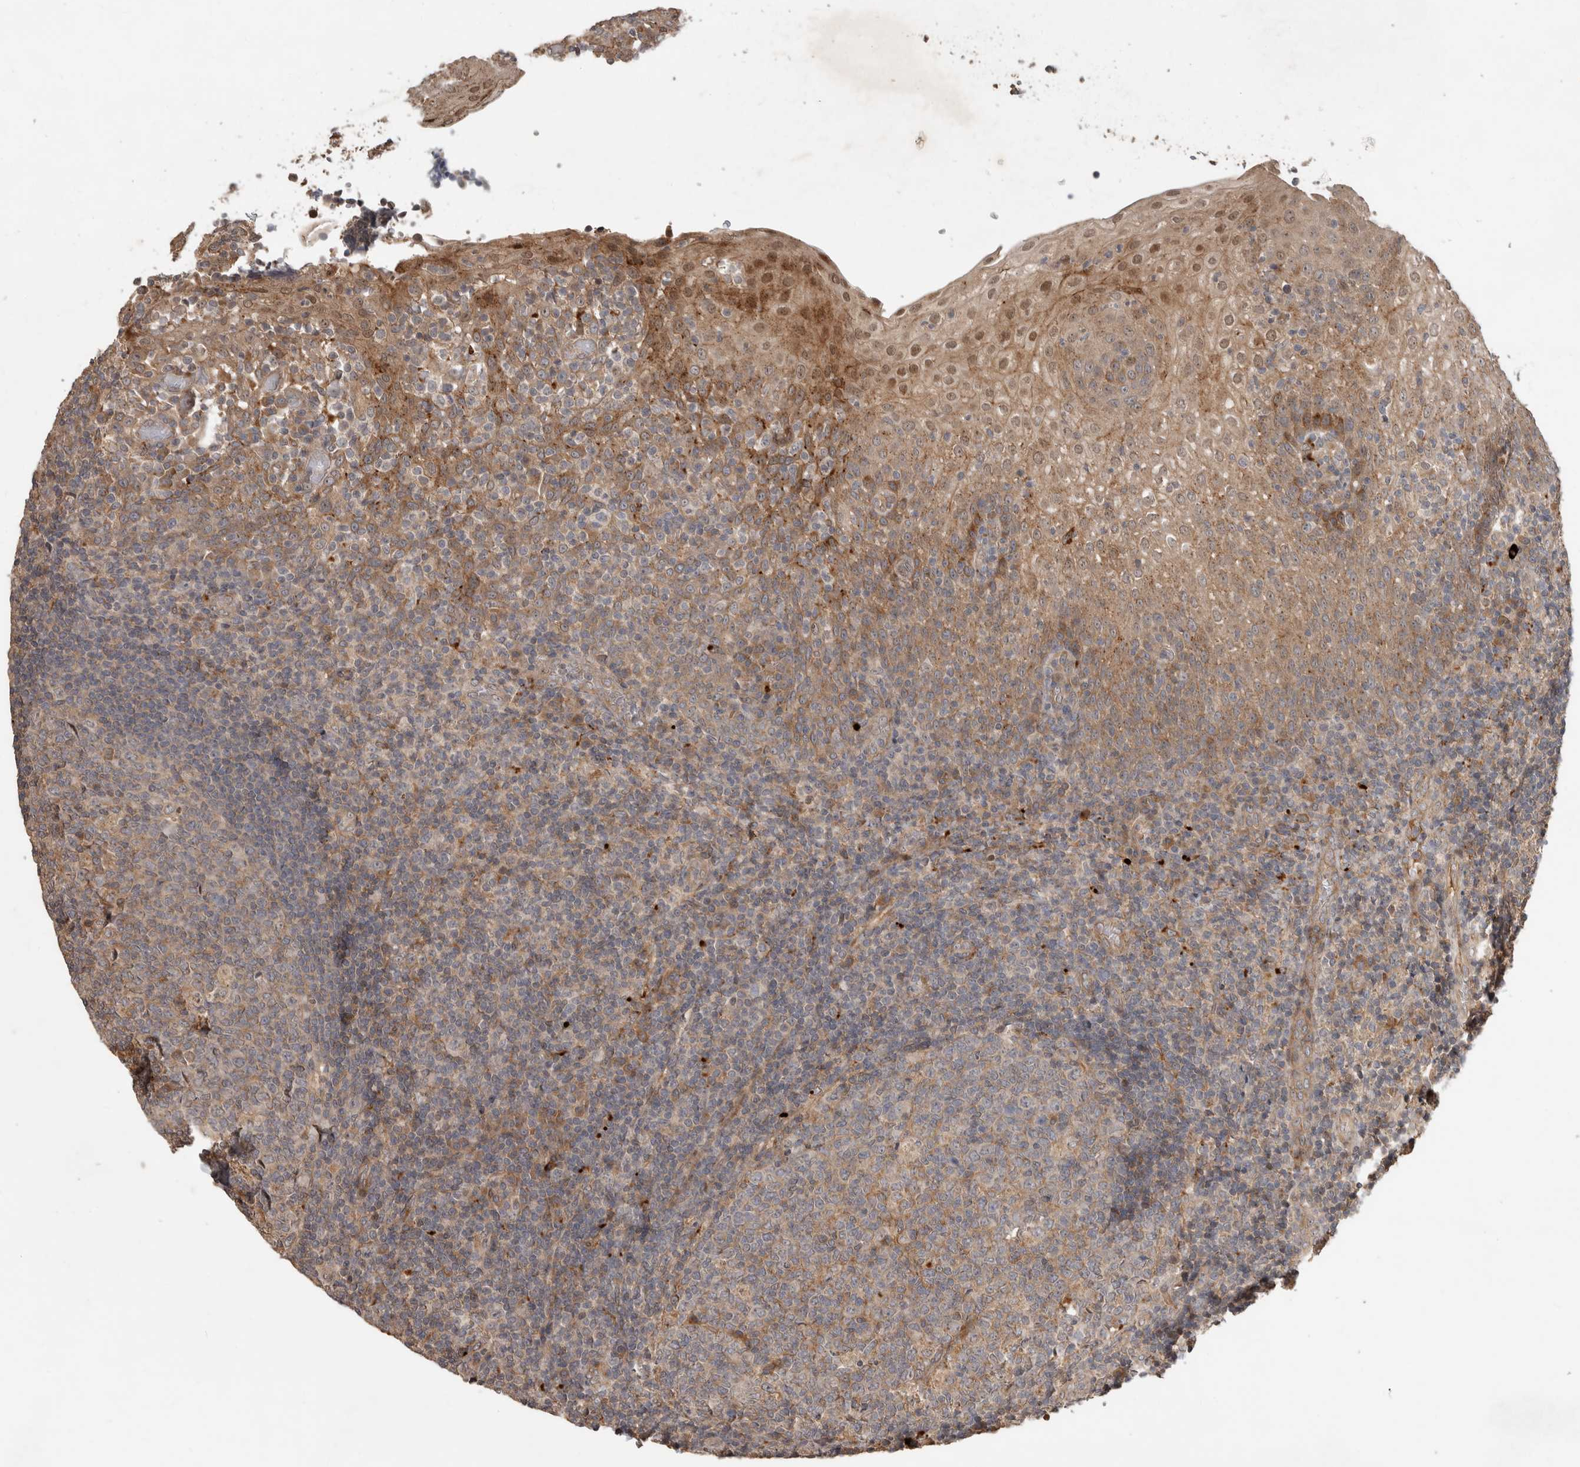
{"staining": {"intensity": "weak", "quantity": ">75%", "location": "cytoplasmic/membranous"}, "tissue": "tonsil", "cell_type": "Germinal center cells", "image_type": "normal", "snomed": [{"axis": "morphology", "description": "Normal tissue, NOS"}, {"axis": "topography", "description": "Tonsil"}], "caption": "Protein staining of normal tonsil demonstrates weak cytoplasmic/membranous staining in about >75% of germinal center cells. (DAB (3,3'-diaminobenzidine) IHC, brown staining for protein, blue staining for nuclei).", "gene": "PITPNC1", "patient": {"sex": "female", "age": 19}}